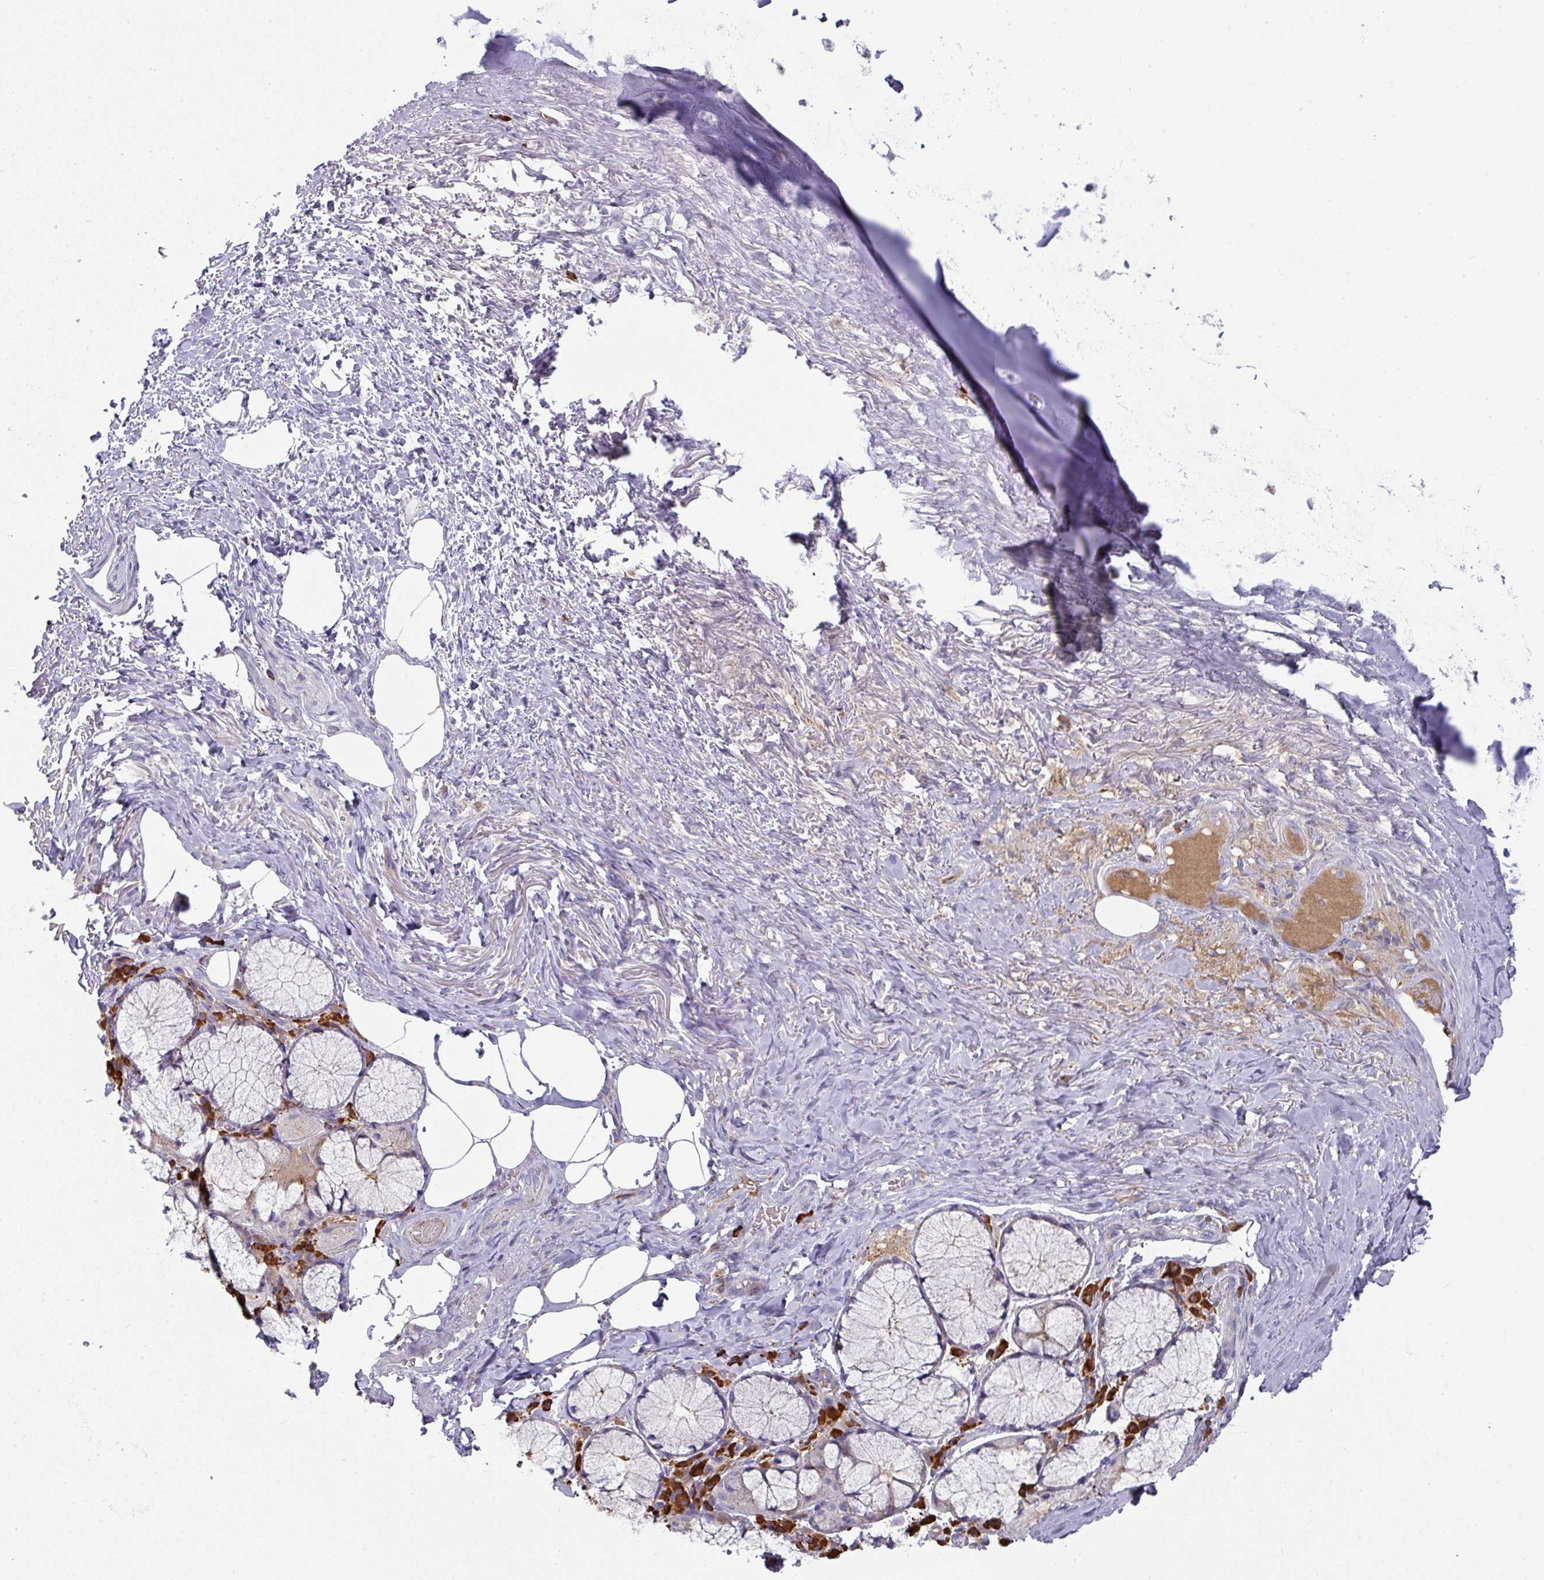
{"staining": {"intensity": "negative", "quantity": "none", "location": "none"}, "tissue": "adipose tissue", "cell_type": "Adipocytes", "image_type": "normal", "snomed": [{"axis": "morphology", "description": "Normal tissue, NOS"}, {"axis": "topography", "description": "Cartilage tissue"}, {"axis": "topography", "description": "Bronchus"}], "caption": "This image is of unremarkable adipose tissue stained with IHC to label a protein in brown with the nuclei are counter-stained blue. There is no staining in adipocytes.", "gene": "IL4R", "patient": {"sex": "male", "age": 56}}